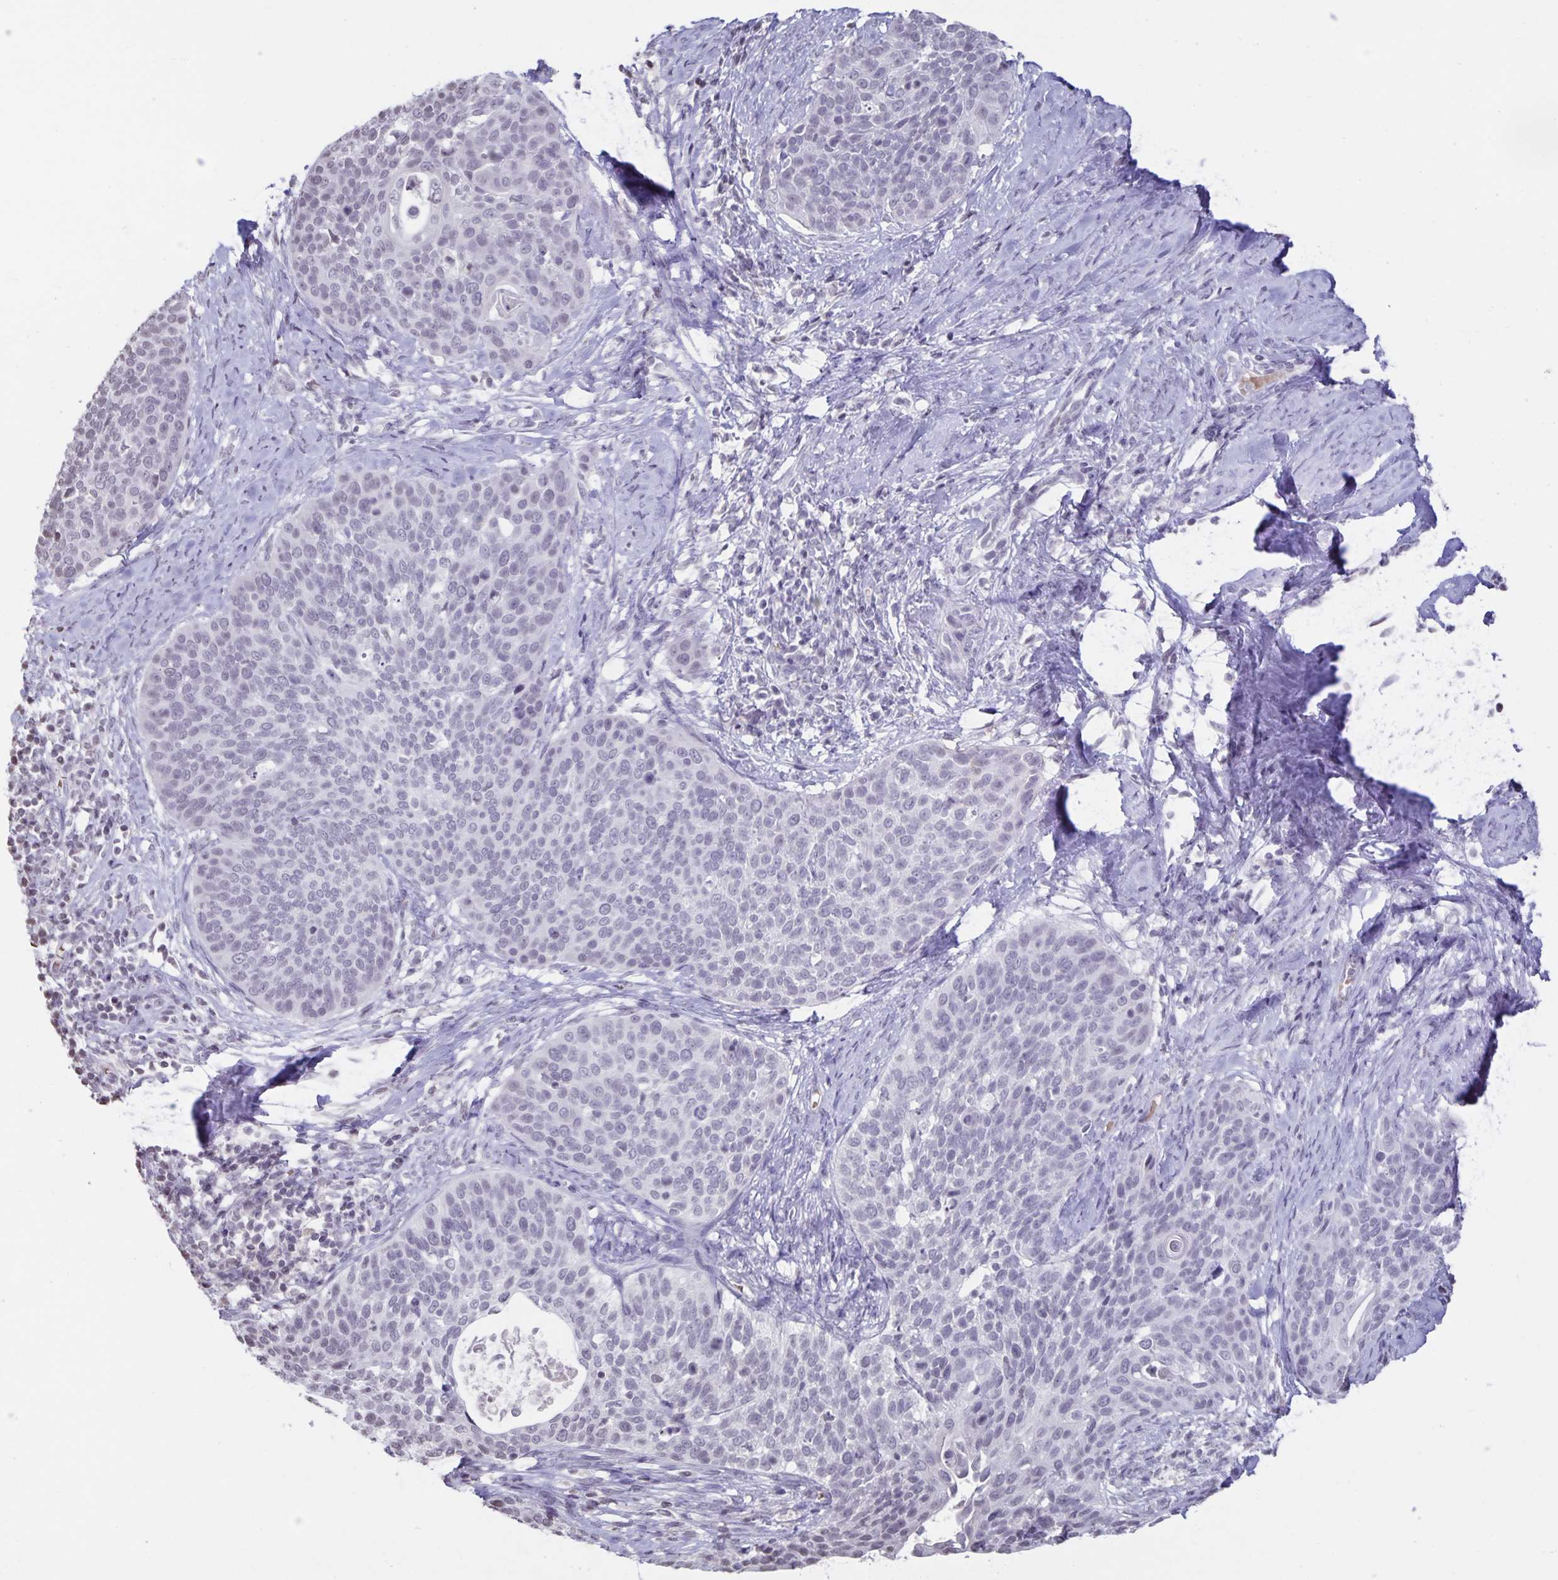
{"staining": {"intensity": "negative", "quantity": "none", "location": "none"}, "tissue": "cervical cancer", "cell_type": "Tumor cells", "image_type": "cancer", "snomed": [{"axis": "morphology", "description": "Squamous cell carcinoma, NOS"}, {"axis": "topography", "description": "Cervix"}], "caption": "IHC micrograph of neoplastic tissue: human squamous cell carcinoma (cervical) stained with DAB exhibits no significant protein staining in tumor cells.", "gene": "AQP4", "patient": {"sex": "female", "age": 69}}